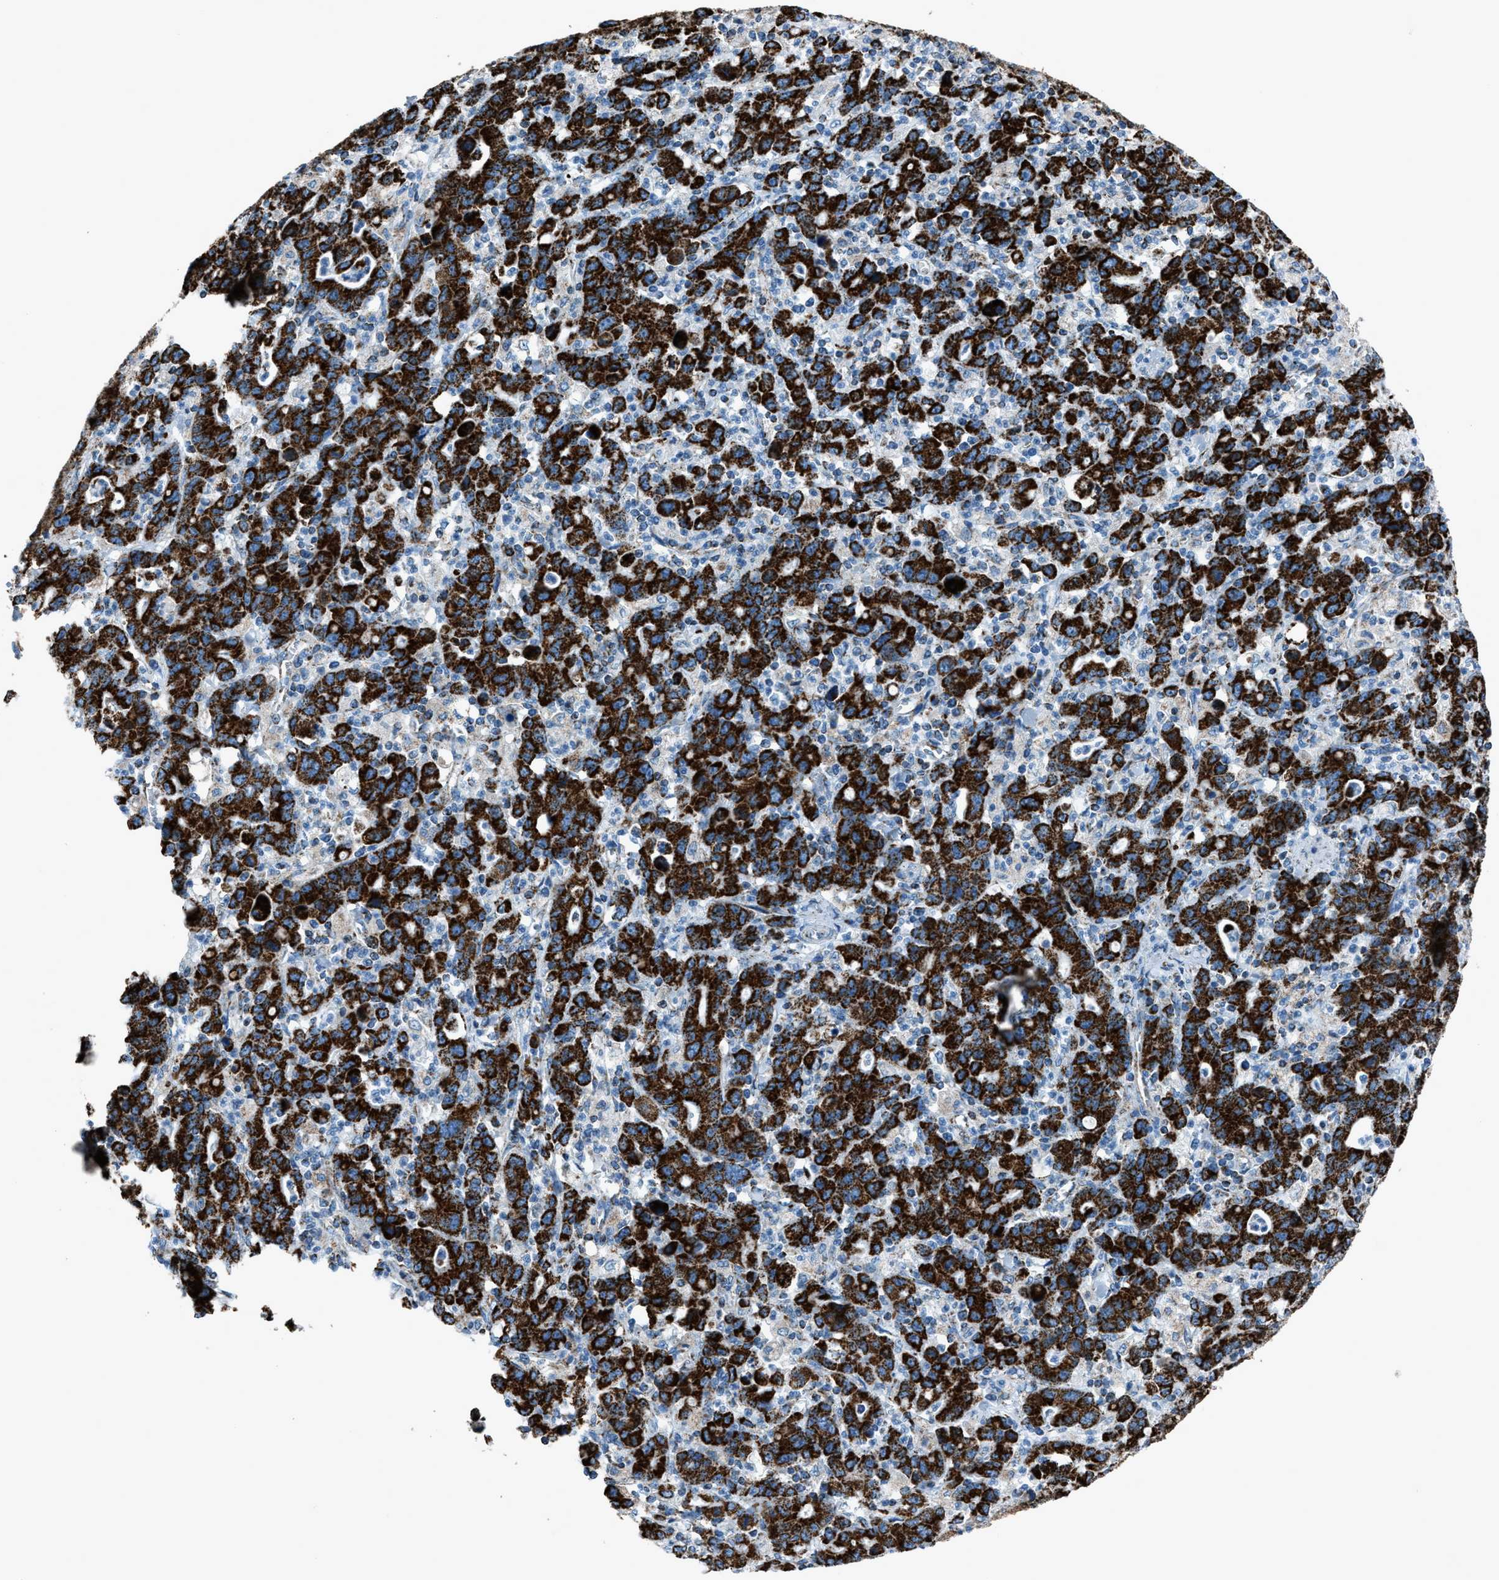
{"staining": {"intensity": "strong", "quantity": ">75%", "location": "cytoplasmic/membranous"}, "tissue": "stomach cancer", "cell_type": "Tumor cells", "image_type": "cancer", "snomed": [{"axis": "morphology", "description": "Adenocarcinoma, NOS"}, {"axis": "topography", "description": "Stomach, upper"}], "caption": "Protein analysis of stomach cancer tissue displays strong cytoplasmic/membranous staining in approximately >75% of tumor cells. The staining was performed using DAB to visualize the protein expression in brown, while the nuclei were stained in blue with hematoxylin (Magnification: 20x).", "gene": "MDH2", "patient": {"sex": "male", "age": 69}}